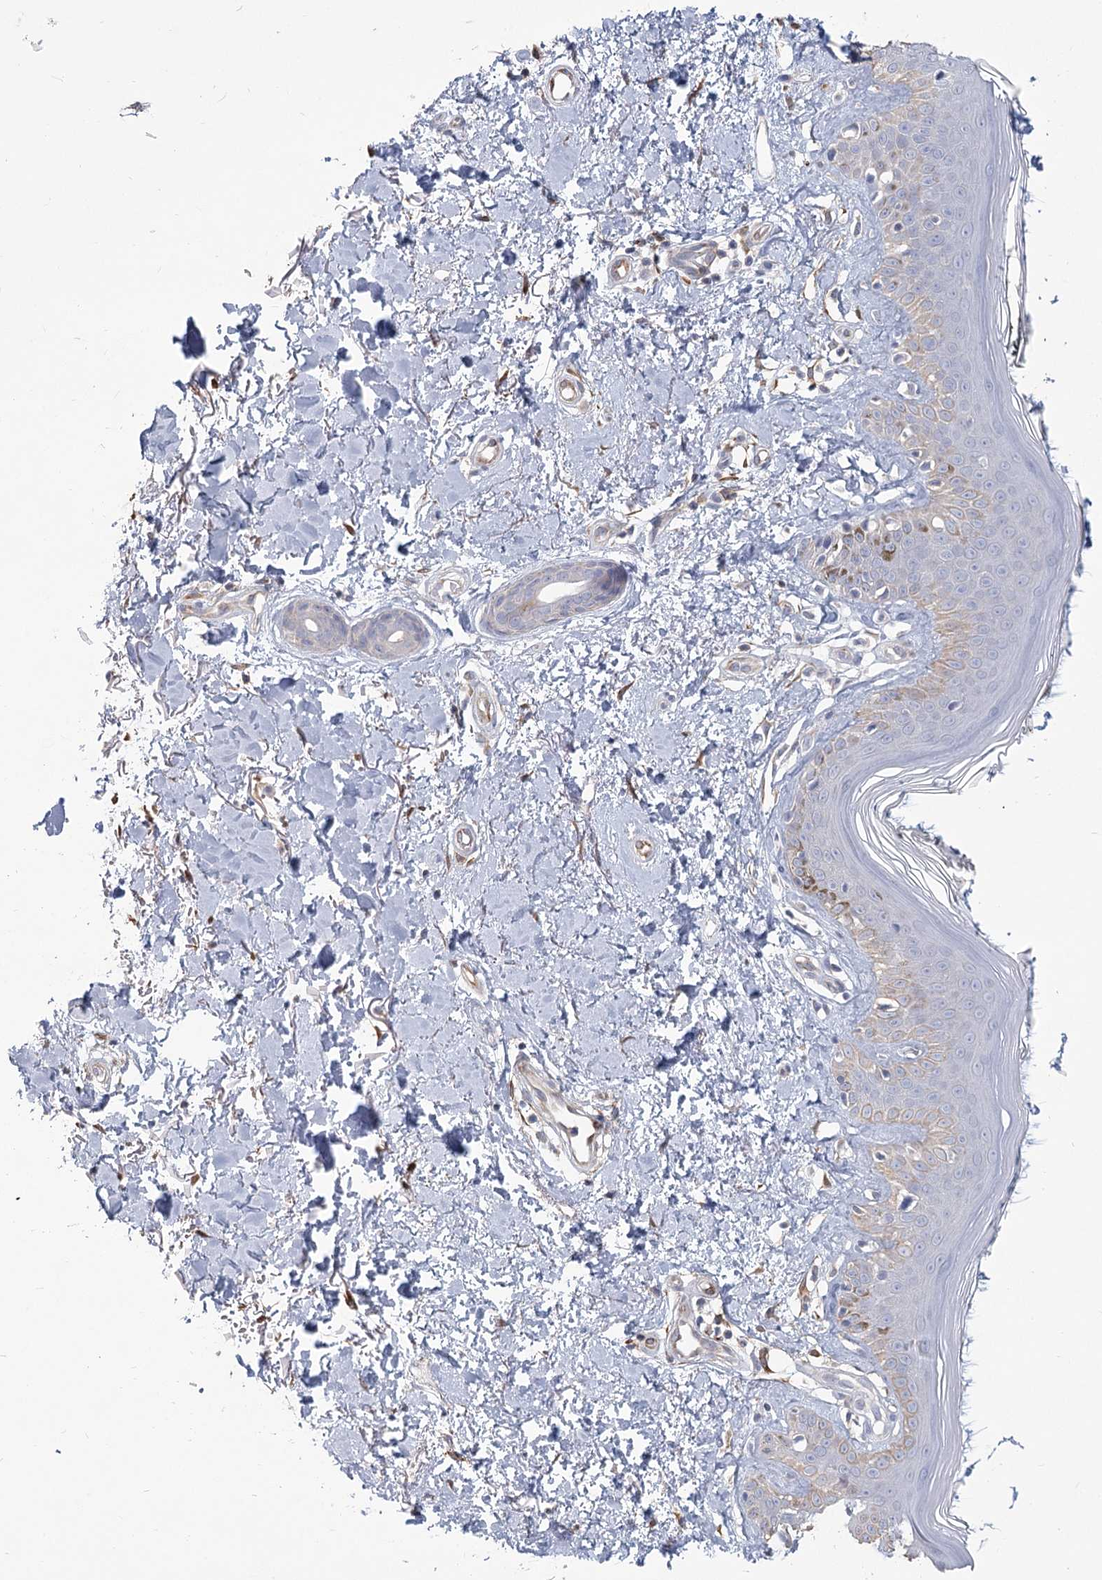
{"staining": {"intensity": "moderate", "quantity": ">75%", "location": "cytoplasmic/membranous"}, "tissue": "skin", "cell_type": "Fibroblasts", "image_type": "normal", "snomed": [{"axis": "morphology", "description": "Normal tissue, NOS"}, {"axis": "topography", "description": "Skin"}], "caption": "Immunohistochemistry (IHC) micrograph of benign skin stained for a protein (brown), which demonstrates medium levels of moderate cytoplasmic/membranous expression in about >75% of fibroblasts.", "gene": "CNTLN", "patient": {"sex": "female", "age": 64}}